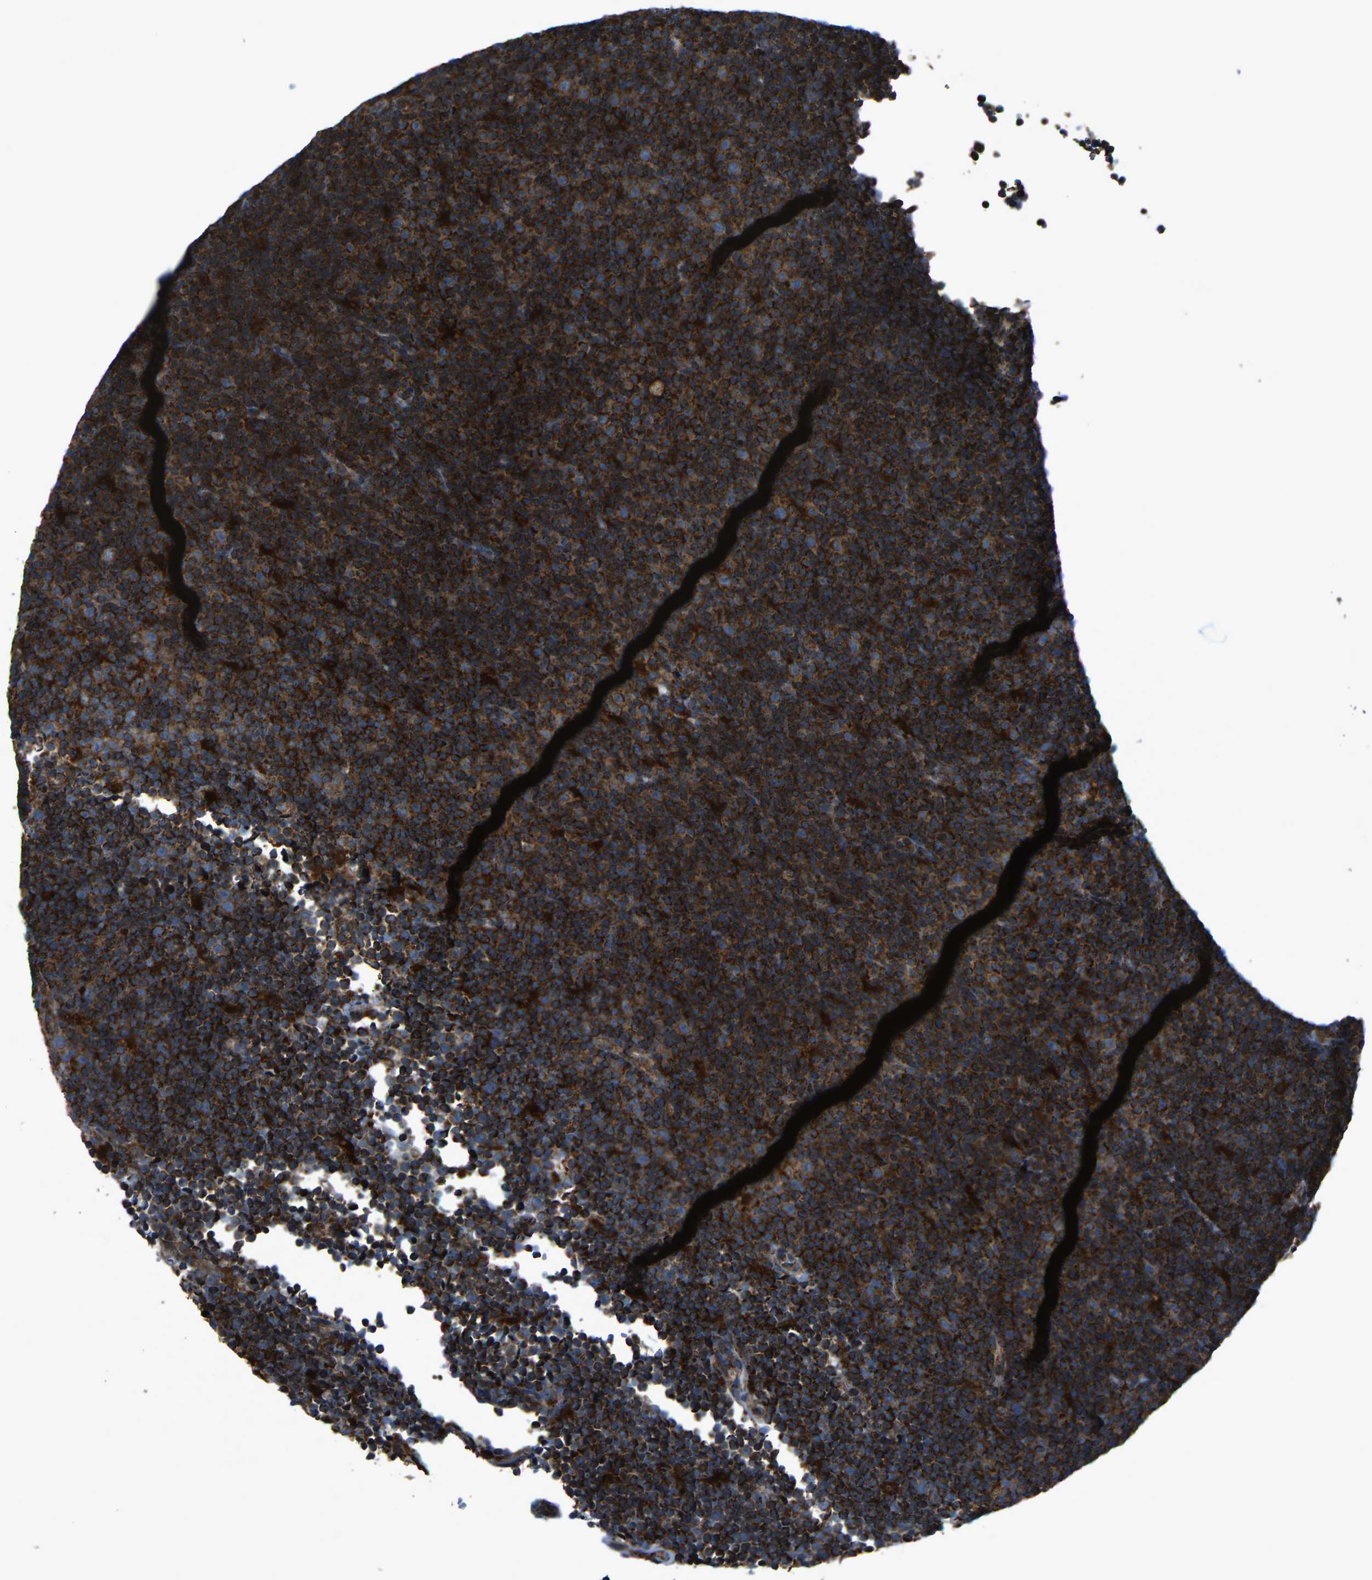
{"staining": {"intensity": "strong", "quantity": ">75%", "location": "cytoplasmic/membranous"}, "tissue": "lymphoma", "cell_type": "Tumor cells", "image_type": "cancer", "snomed": [{"axis": "morphology", "description": "Malignant lymphoma, non-Hodgkin's type, Low grade"}, {"axis": "topography", "description": "Lymph node"}], "caption": "This is a histology image of immunohistochemistry (IHC) staining of lymphoma, which shows strong expression in the cytoplasmic/membranous of tumor cells.", "gene": "AKR1A1", "patient": {"sex": "female", "age": 67}}